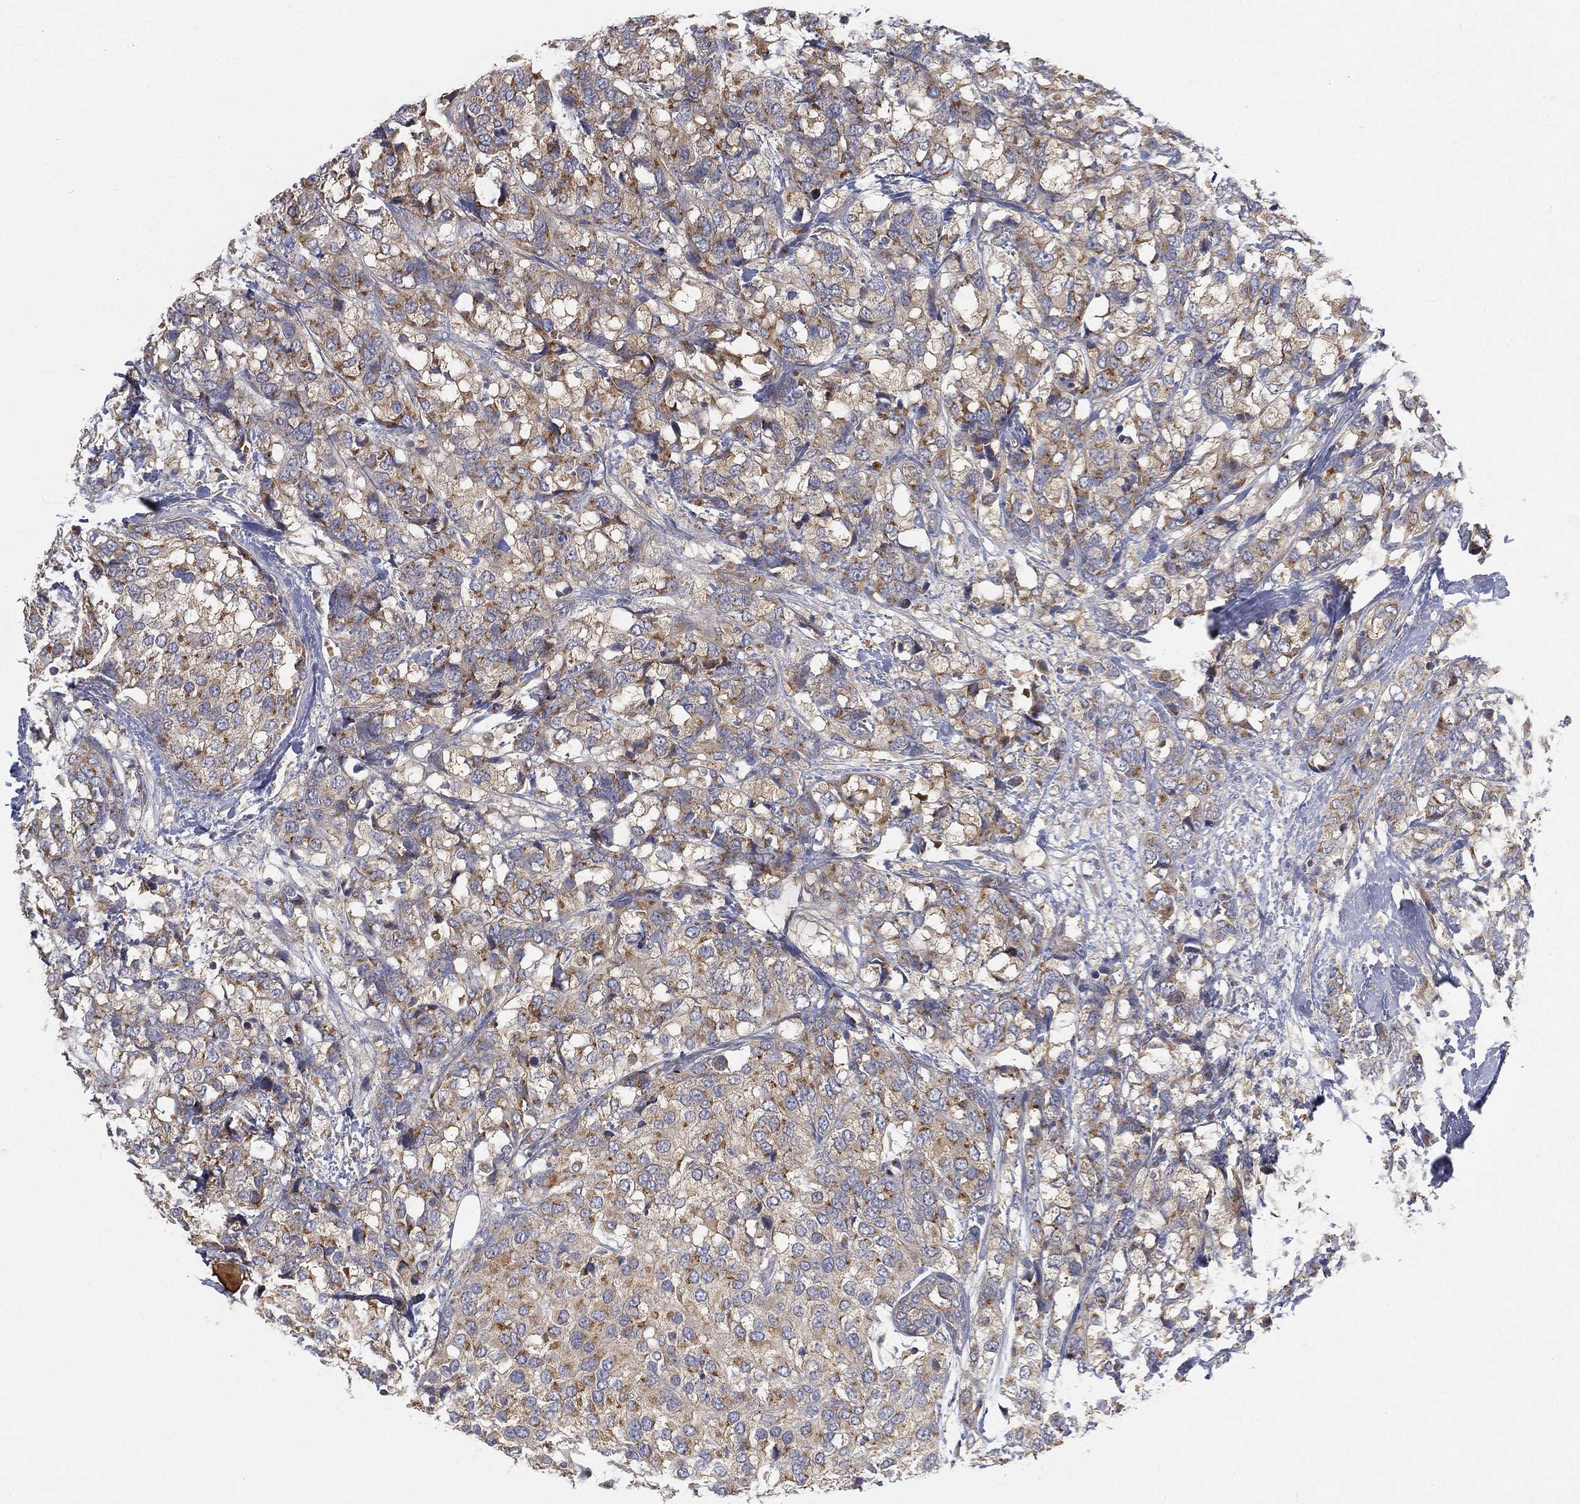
{"staining": {"intensity": "strong", "quantity": ">75%", "location": "cytoplasmic/membranous"}, "tissue": "breast cancer", "cell_type": "Tumor cells", "image_type": "cancer", "snomed": [{"axis": "morphology", "description": "Lobular carcinoma"}, {"axis": "topography", "description": "Breast"}], "caption": "The micrograph displays staining of lobular carcinoma (breast), revealing strong cytoplasmic/membranous protein positivity (brown color) within tumor cells. The protein is stained brown, and the nuclei are stained in blue (DAB IHC with brightfield microscopy, high magnification).", "gene": "CTSL", "patient": {"sex": "female", "age": 59}}